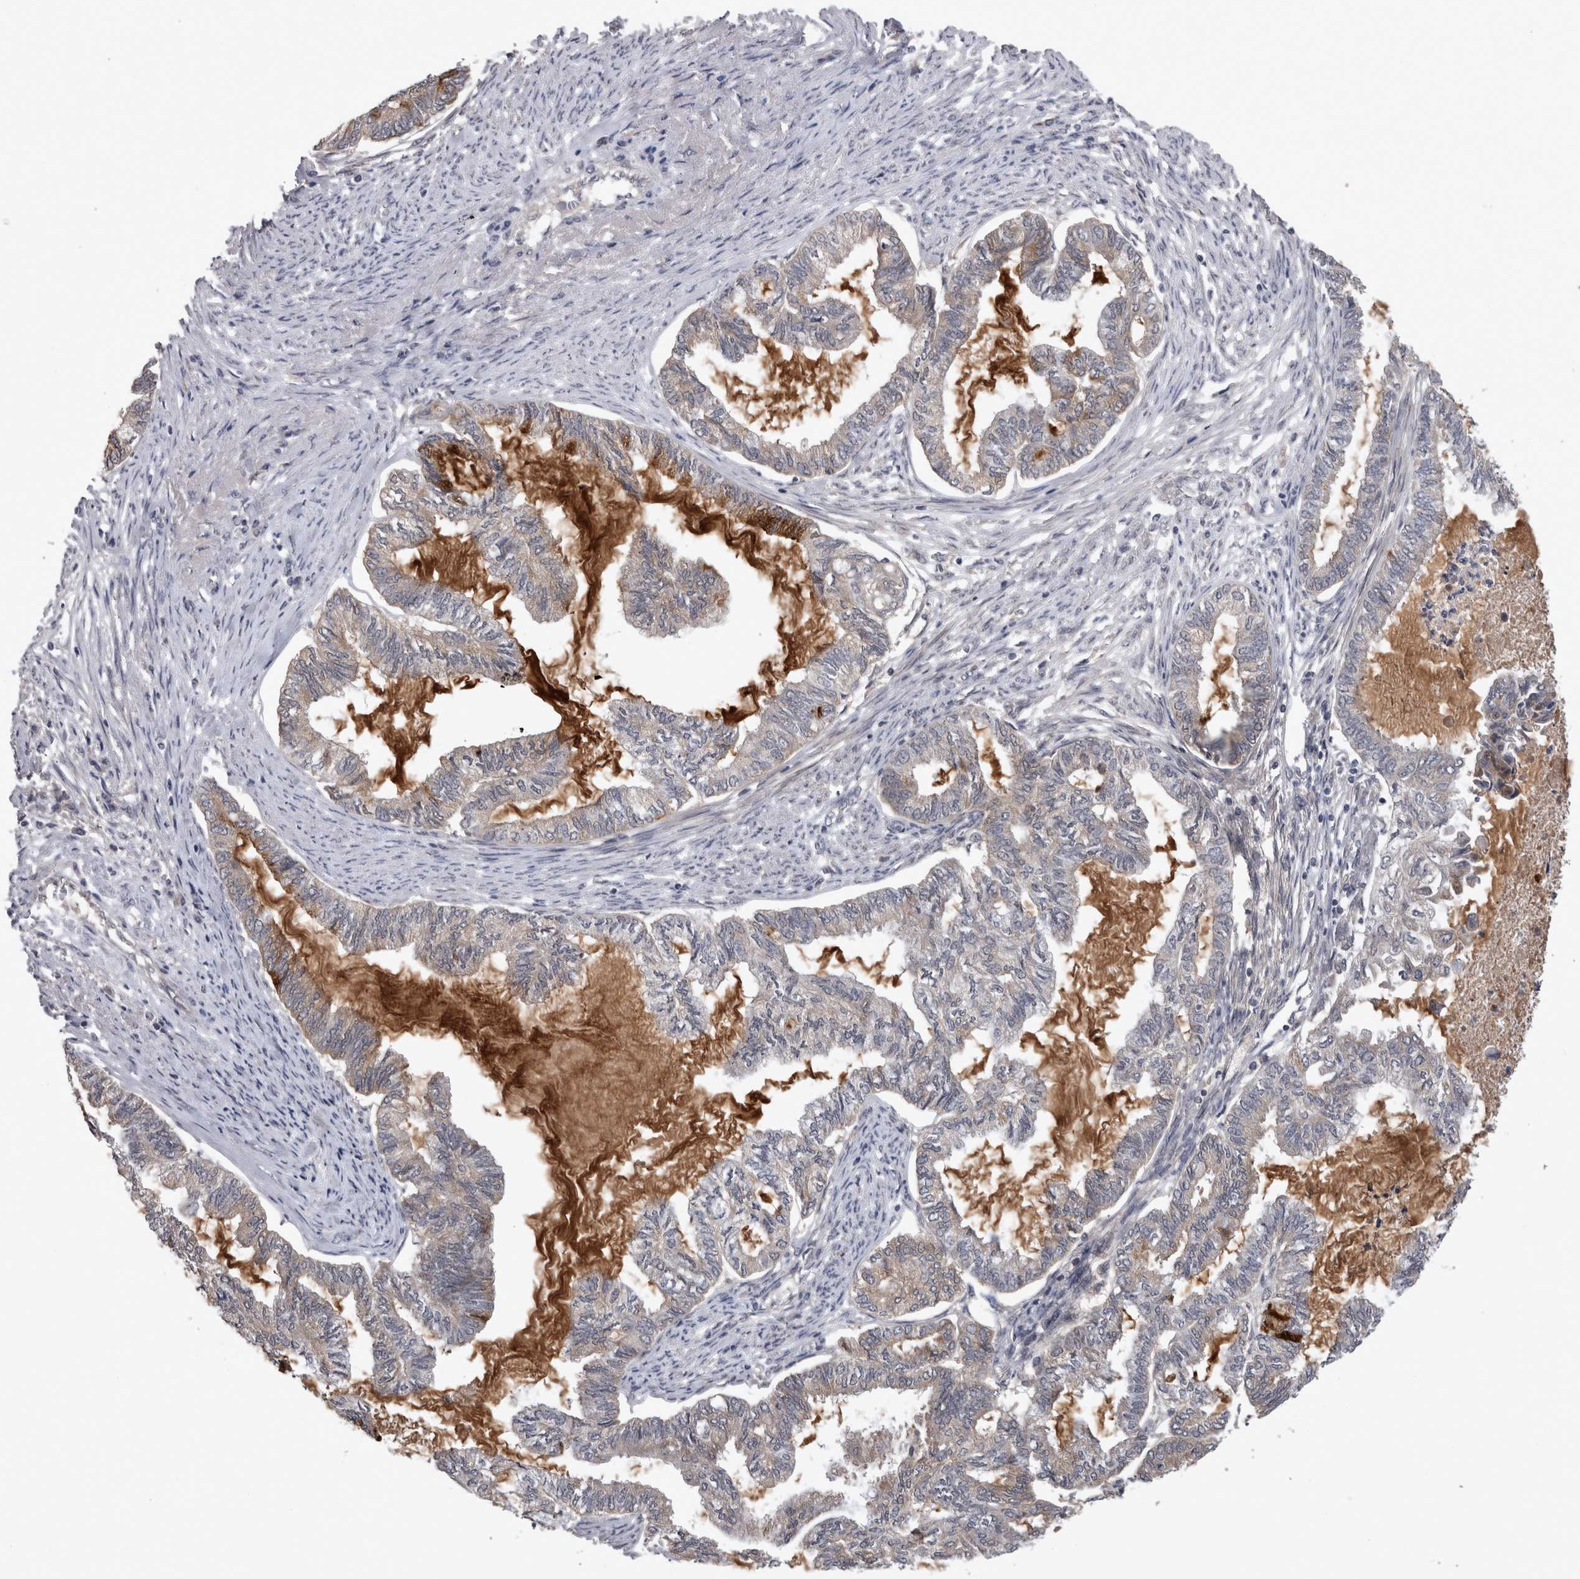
{"staining": {"intensity": "weak", "quantity": "25%-75%", "location": "cytoplasmic/membranous"}, "tissue": "endometrial cancer", "cell_type": "Tumor cells", "image_type": "cancer", "snomed": [{"axis": "morphology", "description": "Adenocarcinoma, NOS"}, {"axis": "topography", "description": "Endometrium"}], "caption": "Immunohistochemical staining of endometrial cancer reveals low levels of weak cytoplasmic/membranous positivity in approximately 25%-75% of tumor cells. Nuclei are stained in blue.", "gene": "ZNF114", "patient": {"sex": "female", "age": 86}}